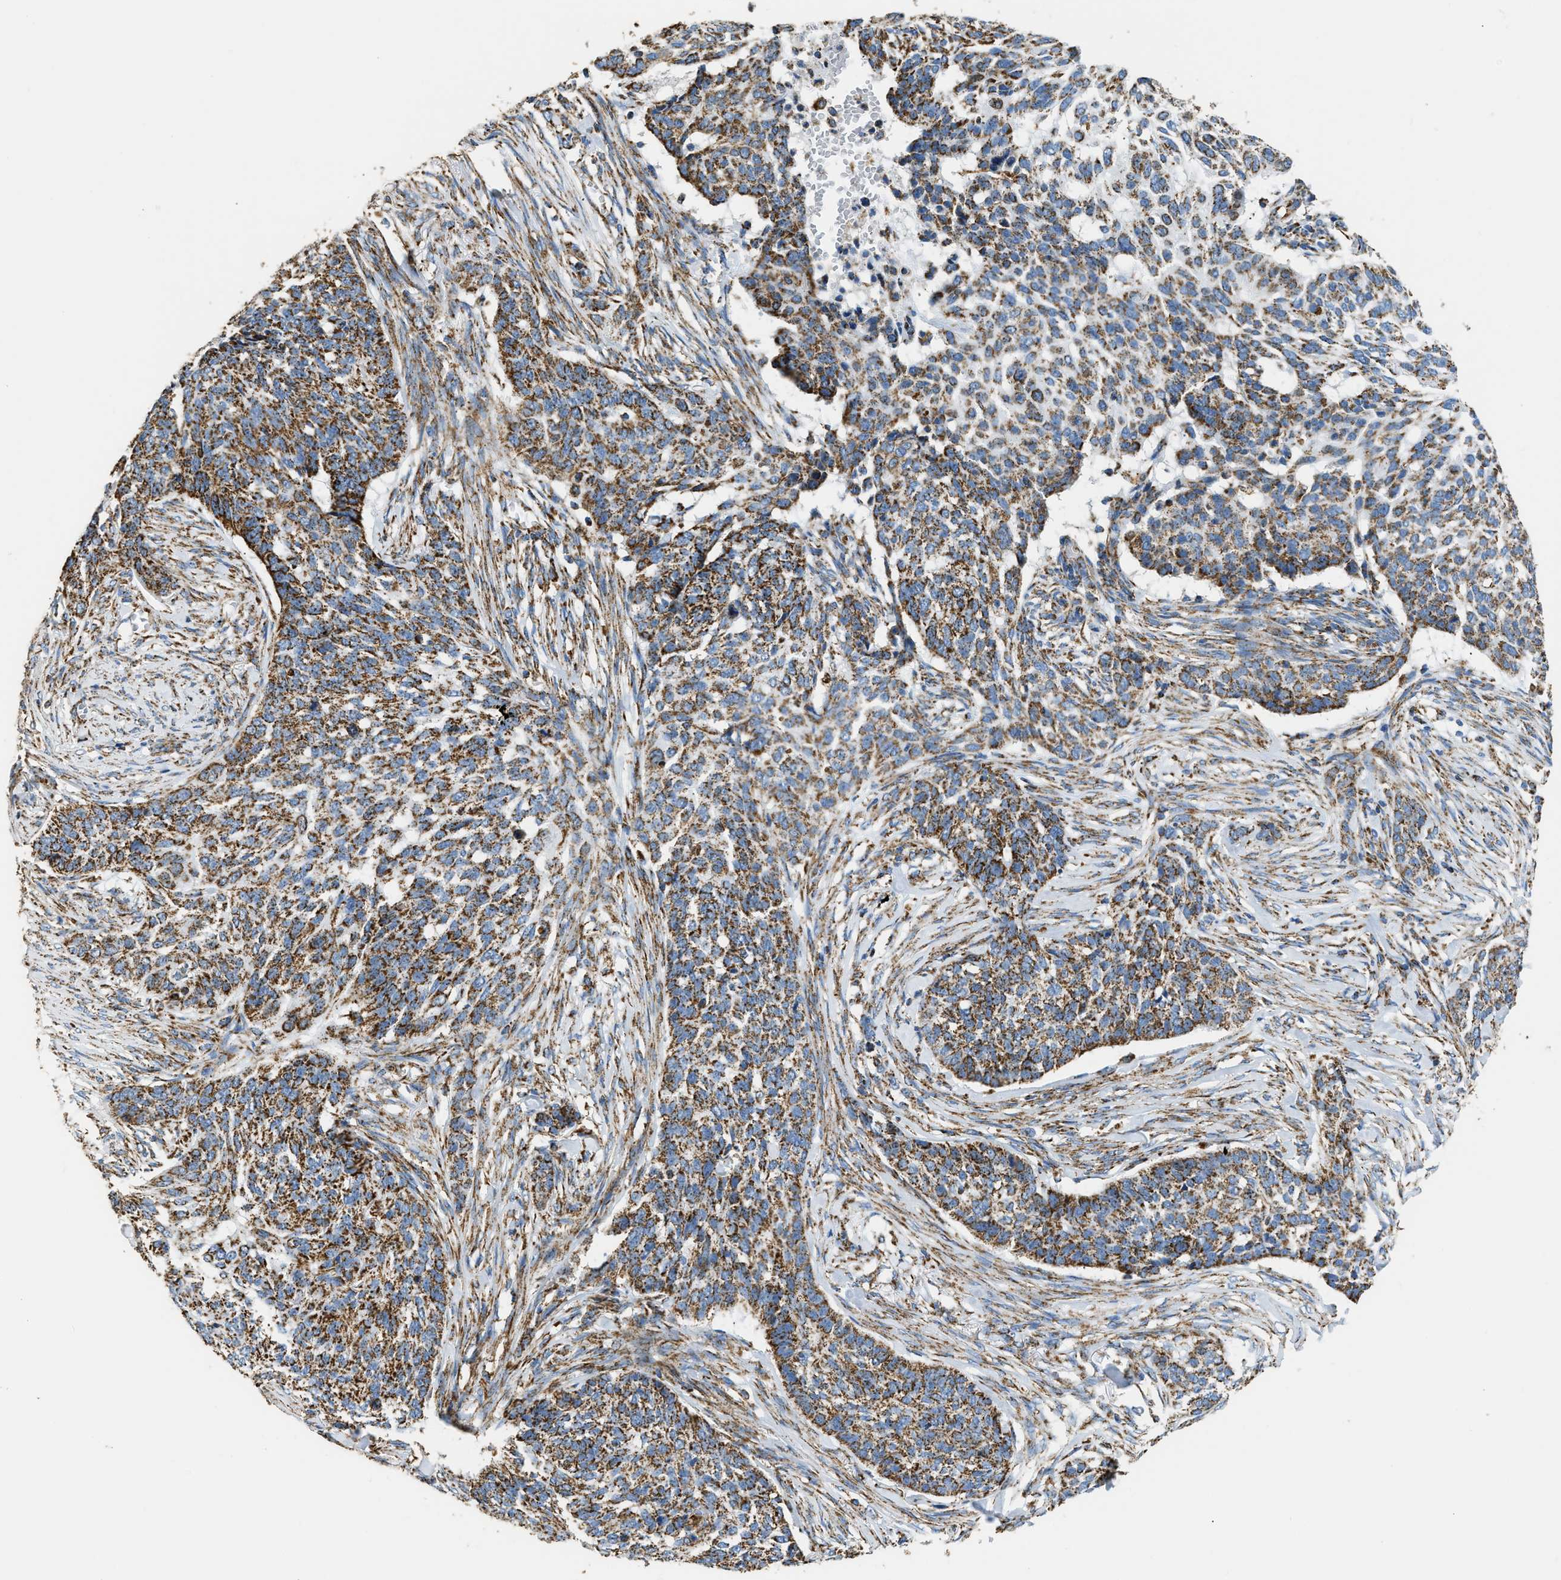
{"staining": {"intensity": "strong", "quantity": ">75%", "location": "cytoplasmic/membranous"}, "tissue": "skin cancer", "cell_type": "Tumor cells", "image_type": "cancer", "snomed": [{"axis": "morphology", "description": "Basal cell carcinoma"}, {"axis": "topography", "description": "Skin"}], "caption": "High-magnification brightfield microscopy of skin cancer stained with DAB (3,3'-diaminobenzidine) (brown) and counterstained with hematoxylin (blue). tumor cells exhibit strong cytoplasmic/membranous expression is identified in about>75% of cells.", "gene": "IRX6", "patient": {"sex": "male", "age": 85}}